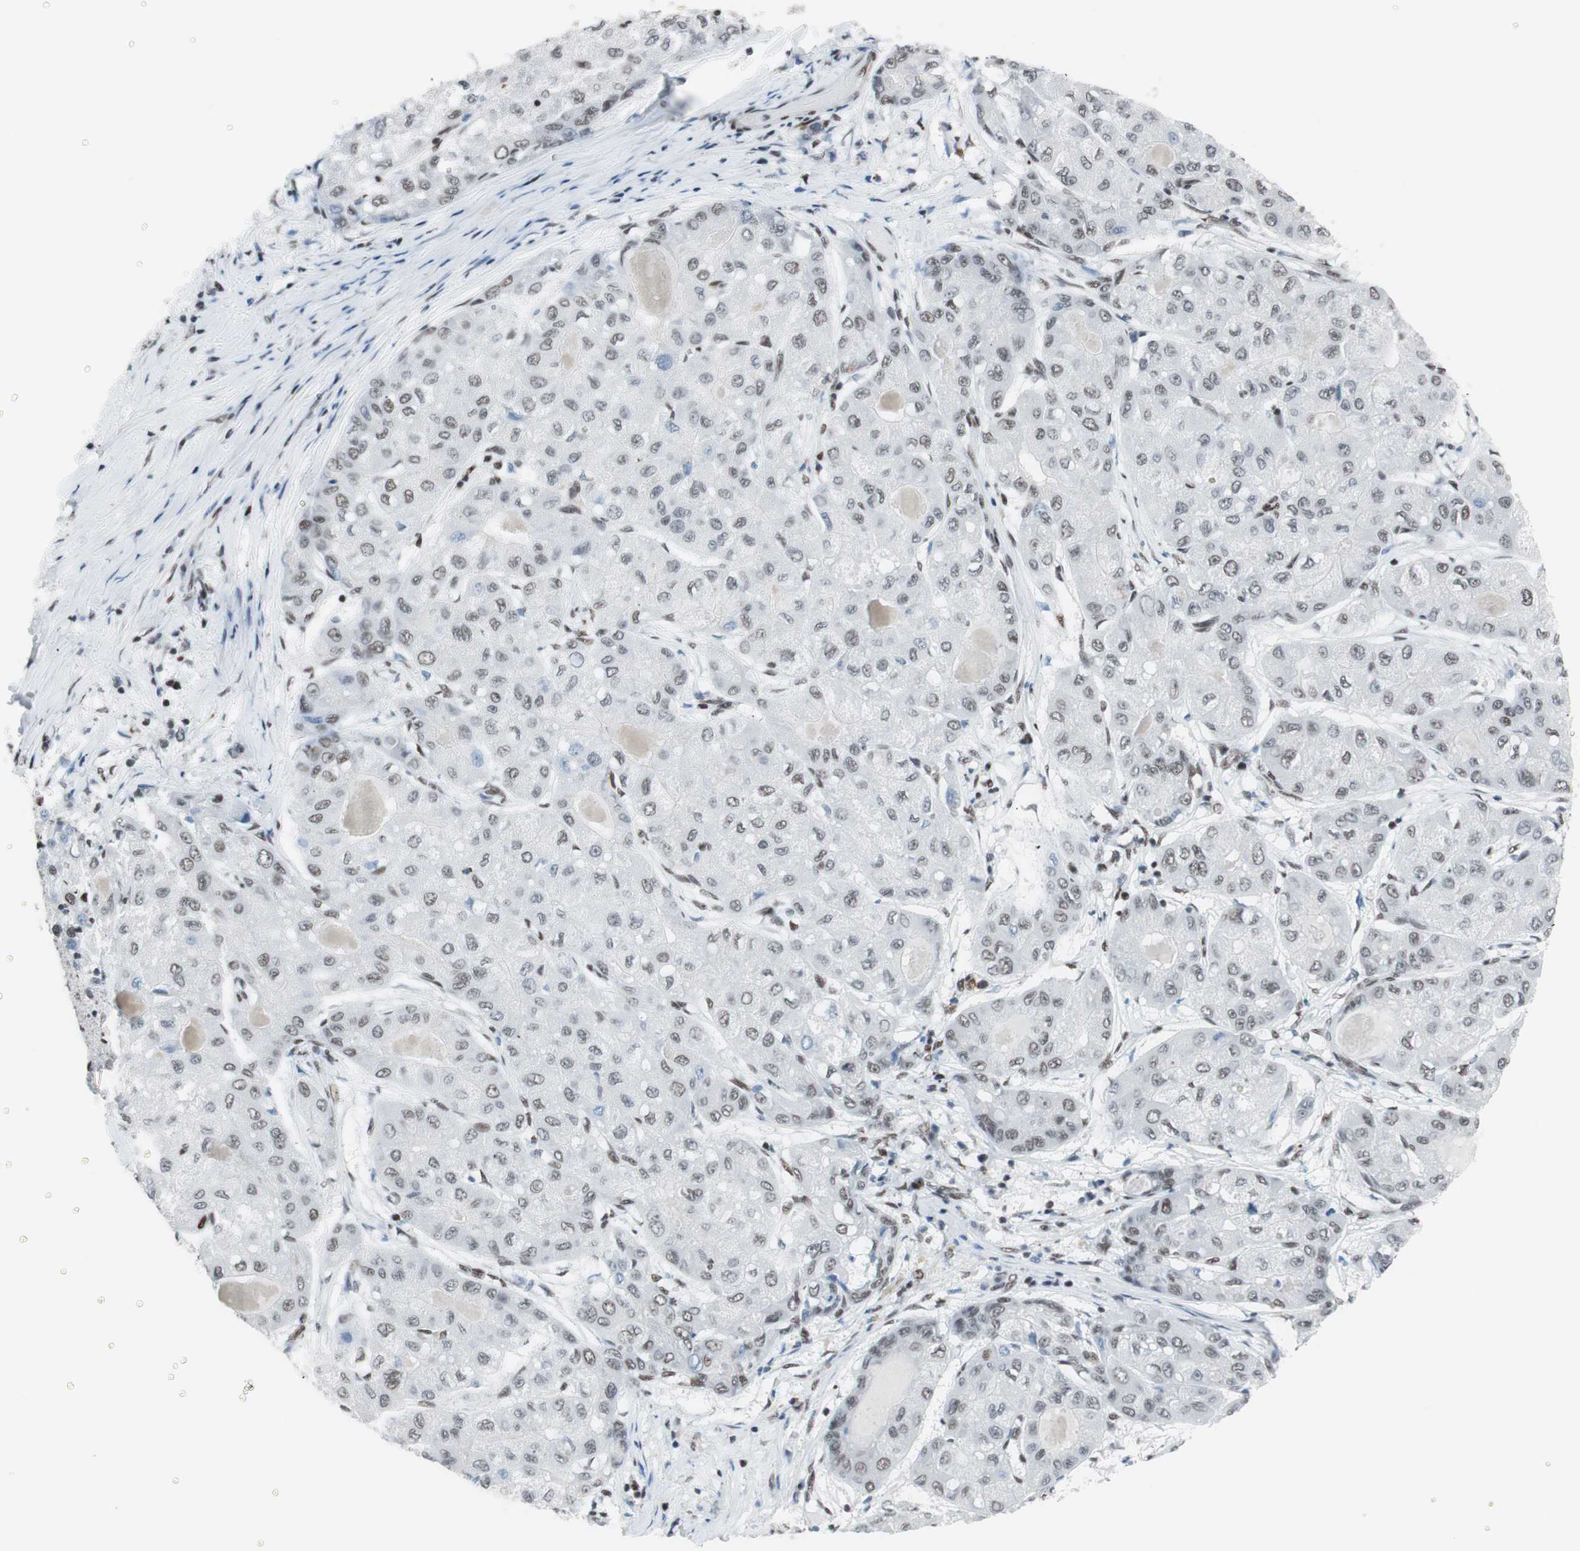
{"staining": {"intensity": "weak", "quantity": "25%-75%", "location": "nuclear"}, "tissue": "liver cancer", "cell_type": "Tumor cells", "image_type": "cancer", "snomed": [{"axis": "morphology", "description": "Carcinoma, Hepatocellular, NOS"}, {"axis": "topography", "description": "Liver"}], "caption": "Protein expression analysis of liver cancer exhibits weak nuclear positivity in approximately 25%-75% of tumor cells.", "gene": "ARID1A", "patient": {"sex": "male", "age": 80}}